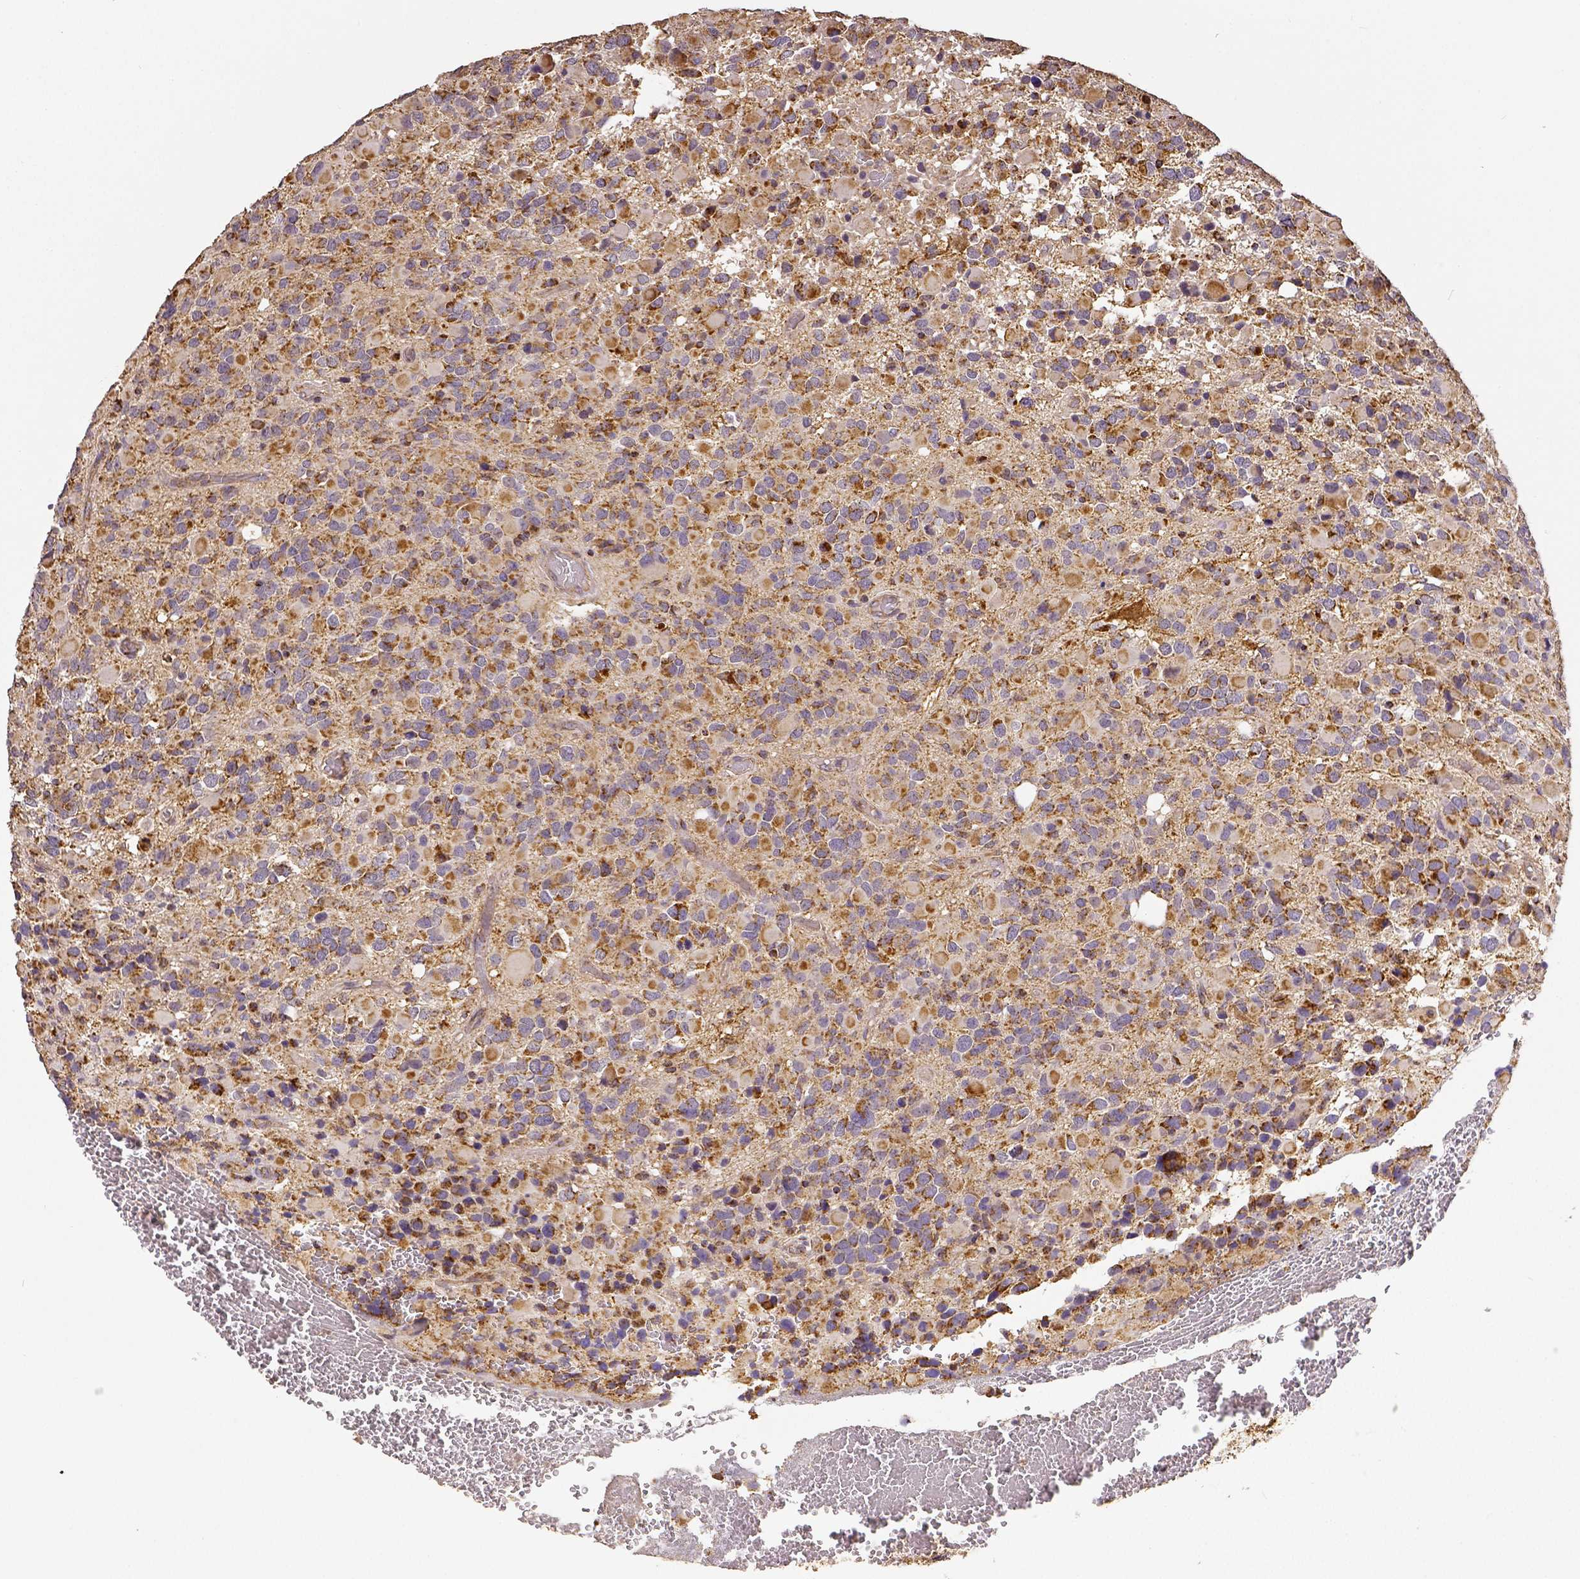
{"staining": {"intensity": "moderate", "quantity": ">75%", "location": "cytoplasmic/membranous"}, "tissue": "glioma", "cell_type": "Tumor cells", "image_type": "cancer", "snomed": [{"axis": "morphology", "description": "Glioma, malignant, High grade"}, {"axis": "topography", "description": "Brain"}], "caption": "Immunohistochemistry micrograph of neoplastic tissue: human high-grade glioma (malignant) stained using immunohistochemistry (IHC) displays medium levels of moderate protein expression localized specifically in the cytoplasmic/membranous of tumor cells, appearing as a cytoplasmic/membranous brown color.", "gene": "SDHB", "patient": {"sex": "female", "age": 40}}